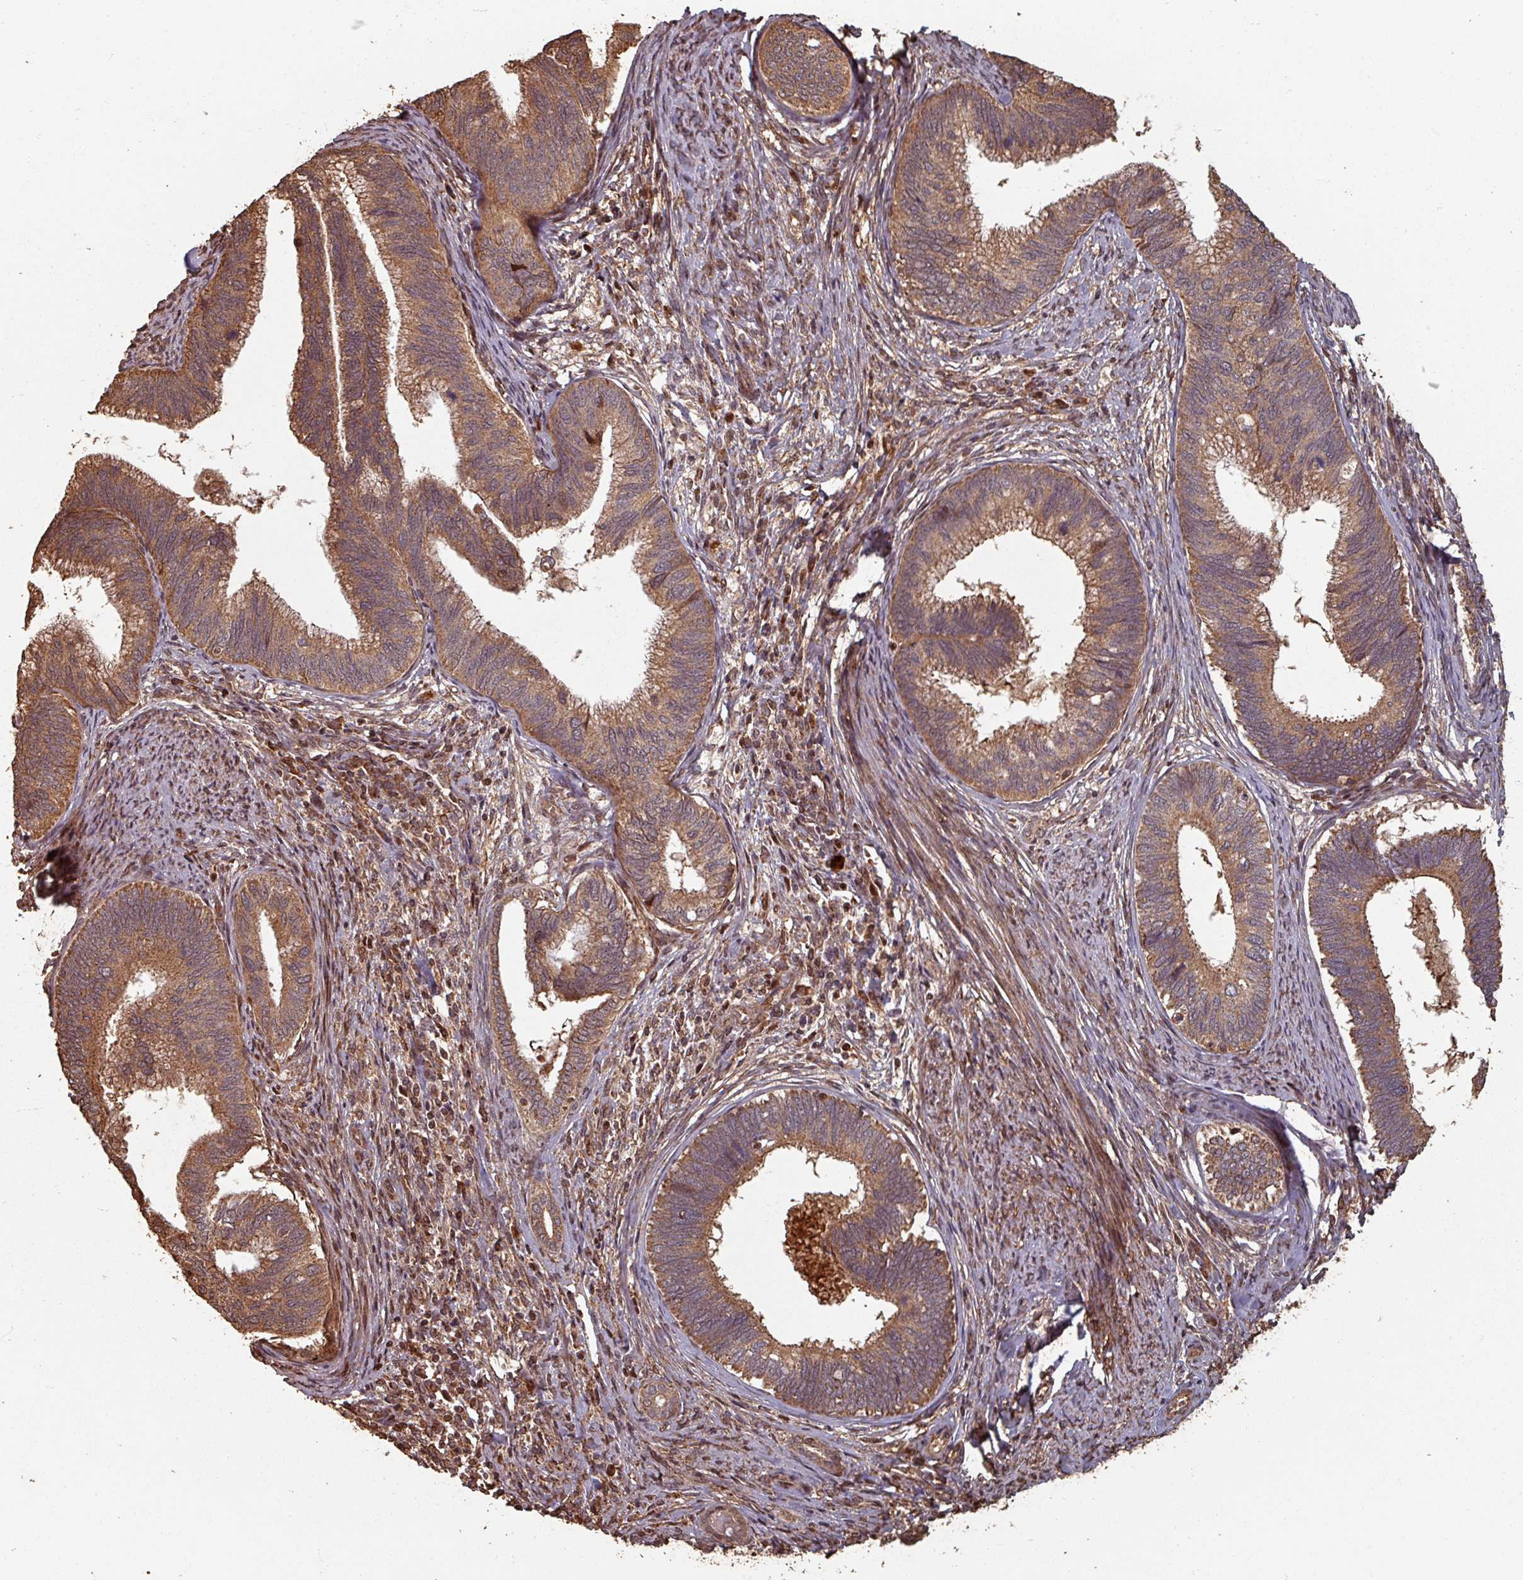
{"staining": {"intensity": "moderate", "quantity": ">75%", "location": "cytoplasmic/membranous"}, "tissue": "cervical cancer", "cell_type": "Tumor cells", "image_type": "cancer", "snomed": [{"axis": "morphology", "description": "Adenocarcinoma, NOS"}, {"axis": "topography", "description": "Cervix"}], "caption": "The photomicrograph displays a brown stain indicating the presence of a protein in the cytoplasmic/membranous of tumor cells in cervical cancer (adenocarcinoma). Using DAB (brown) and hematoxylin (blue) stains, captured at high magnification using brightfield microscopy.", "gene": "EID1", "patient": {"sex": "female", "age": 42}}